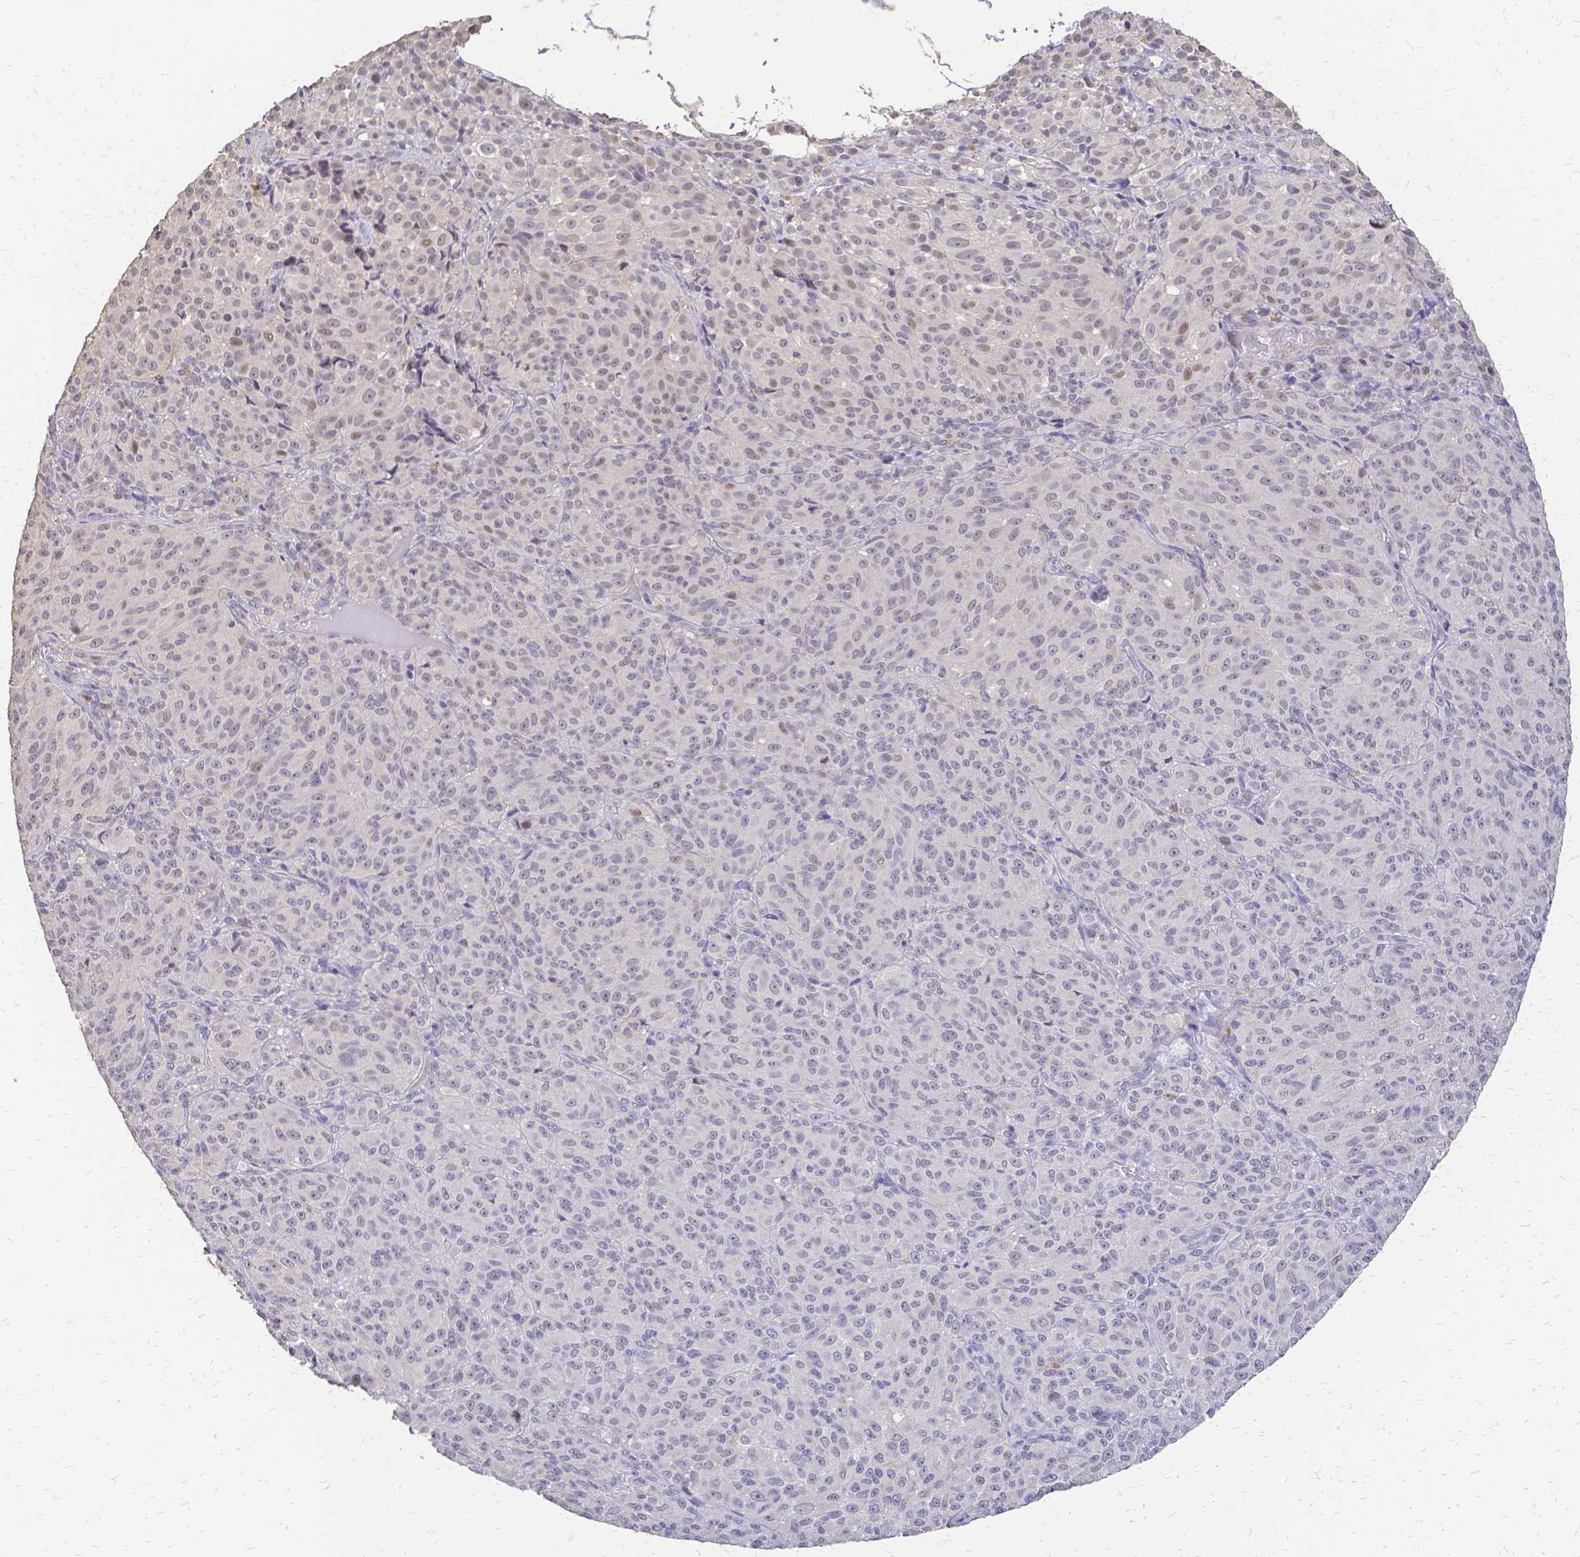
{"staining": {"intensity": "negative", "quantity": "none", "location": "none"}, "tissue": "melanoma", "cell_type": "Tumor cells", "image_type": "cancer", "snomed": [{"axis": "morphology", "description": "Malignant melanoma, Metastatic site"}, {"axis": "topography", "description": "Brain"}], "caption": "DAB (3,3'-diaminobenzidine) immunohistochemical staining of melanoma reveals no significant staining in tumor cells.", "gene": "CIB1", "patient": {"sex": "female", "age": 56}}